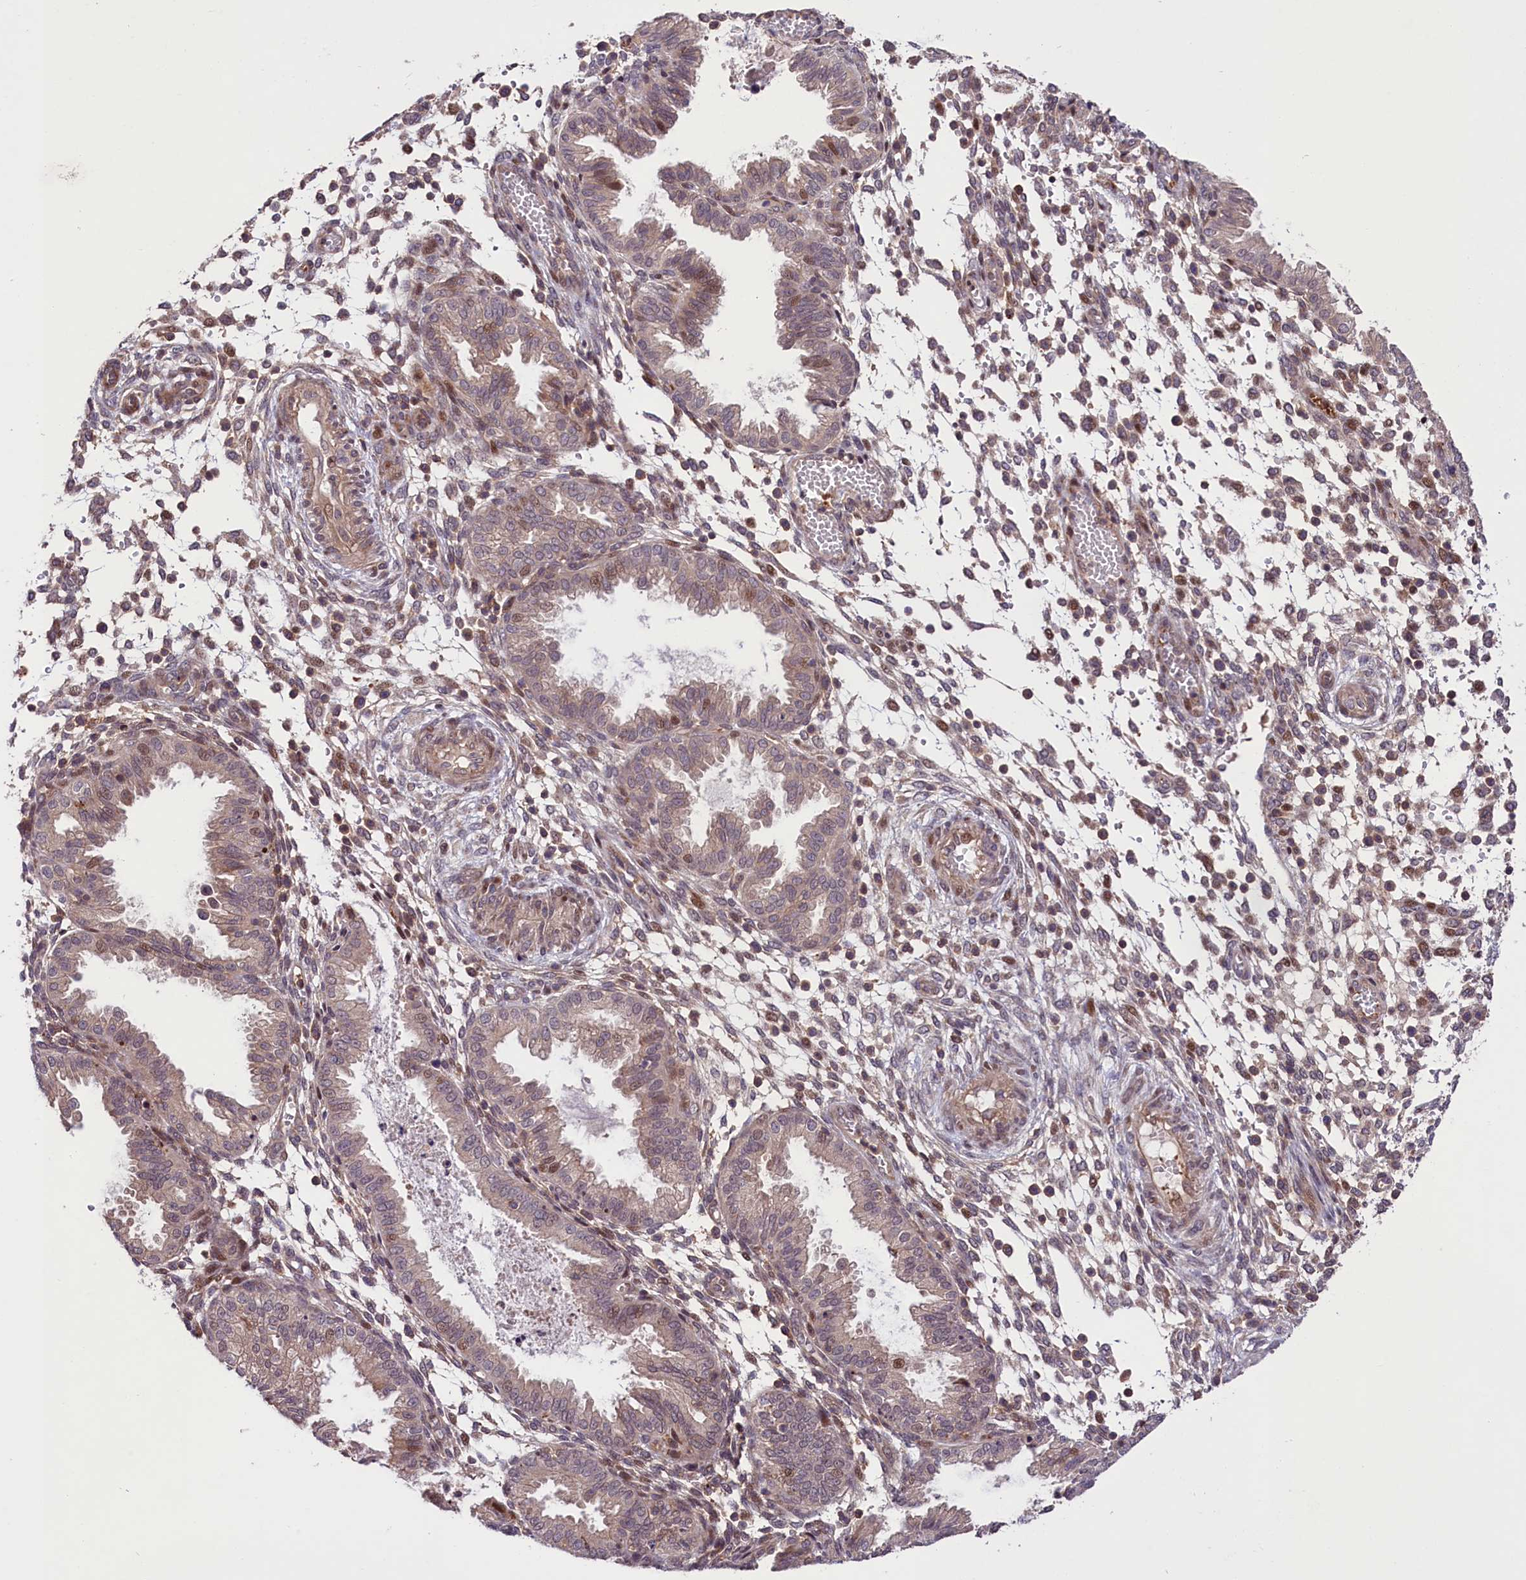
{"staining": {"intensity": "weak", "quantity": "<25%", "location": "nuclear"}, "tissue": "endometrium", "cell_type": "Cells in endometrial stroma", "image_type": "normal", "snomed": [{"axis": "morphology", "description": "Normal tissue, NOS"}, {"axis": "topography", "description": "Endometrium"}], "caption": "High magnification brightfield microscopy of benign endometrium stained with DAB (brown) and counterstained with hematoxylin (blue): cells in endometrial stroma show no significant staining. (Stains: DAB immunohistochemistry (IHC) with hematoxylin counter stain, Microscopy: brightfield microscopy at high magnification).", "gene": "CACNA1H", "patient": {"sex": "female", "age": 33}}